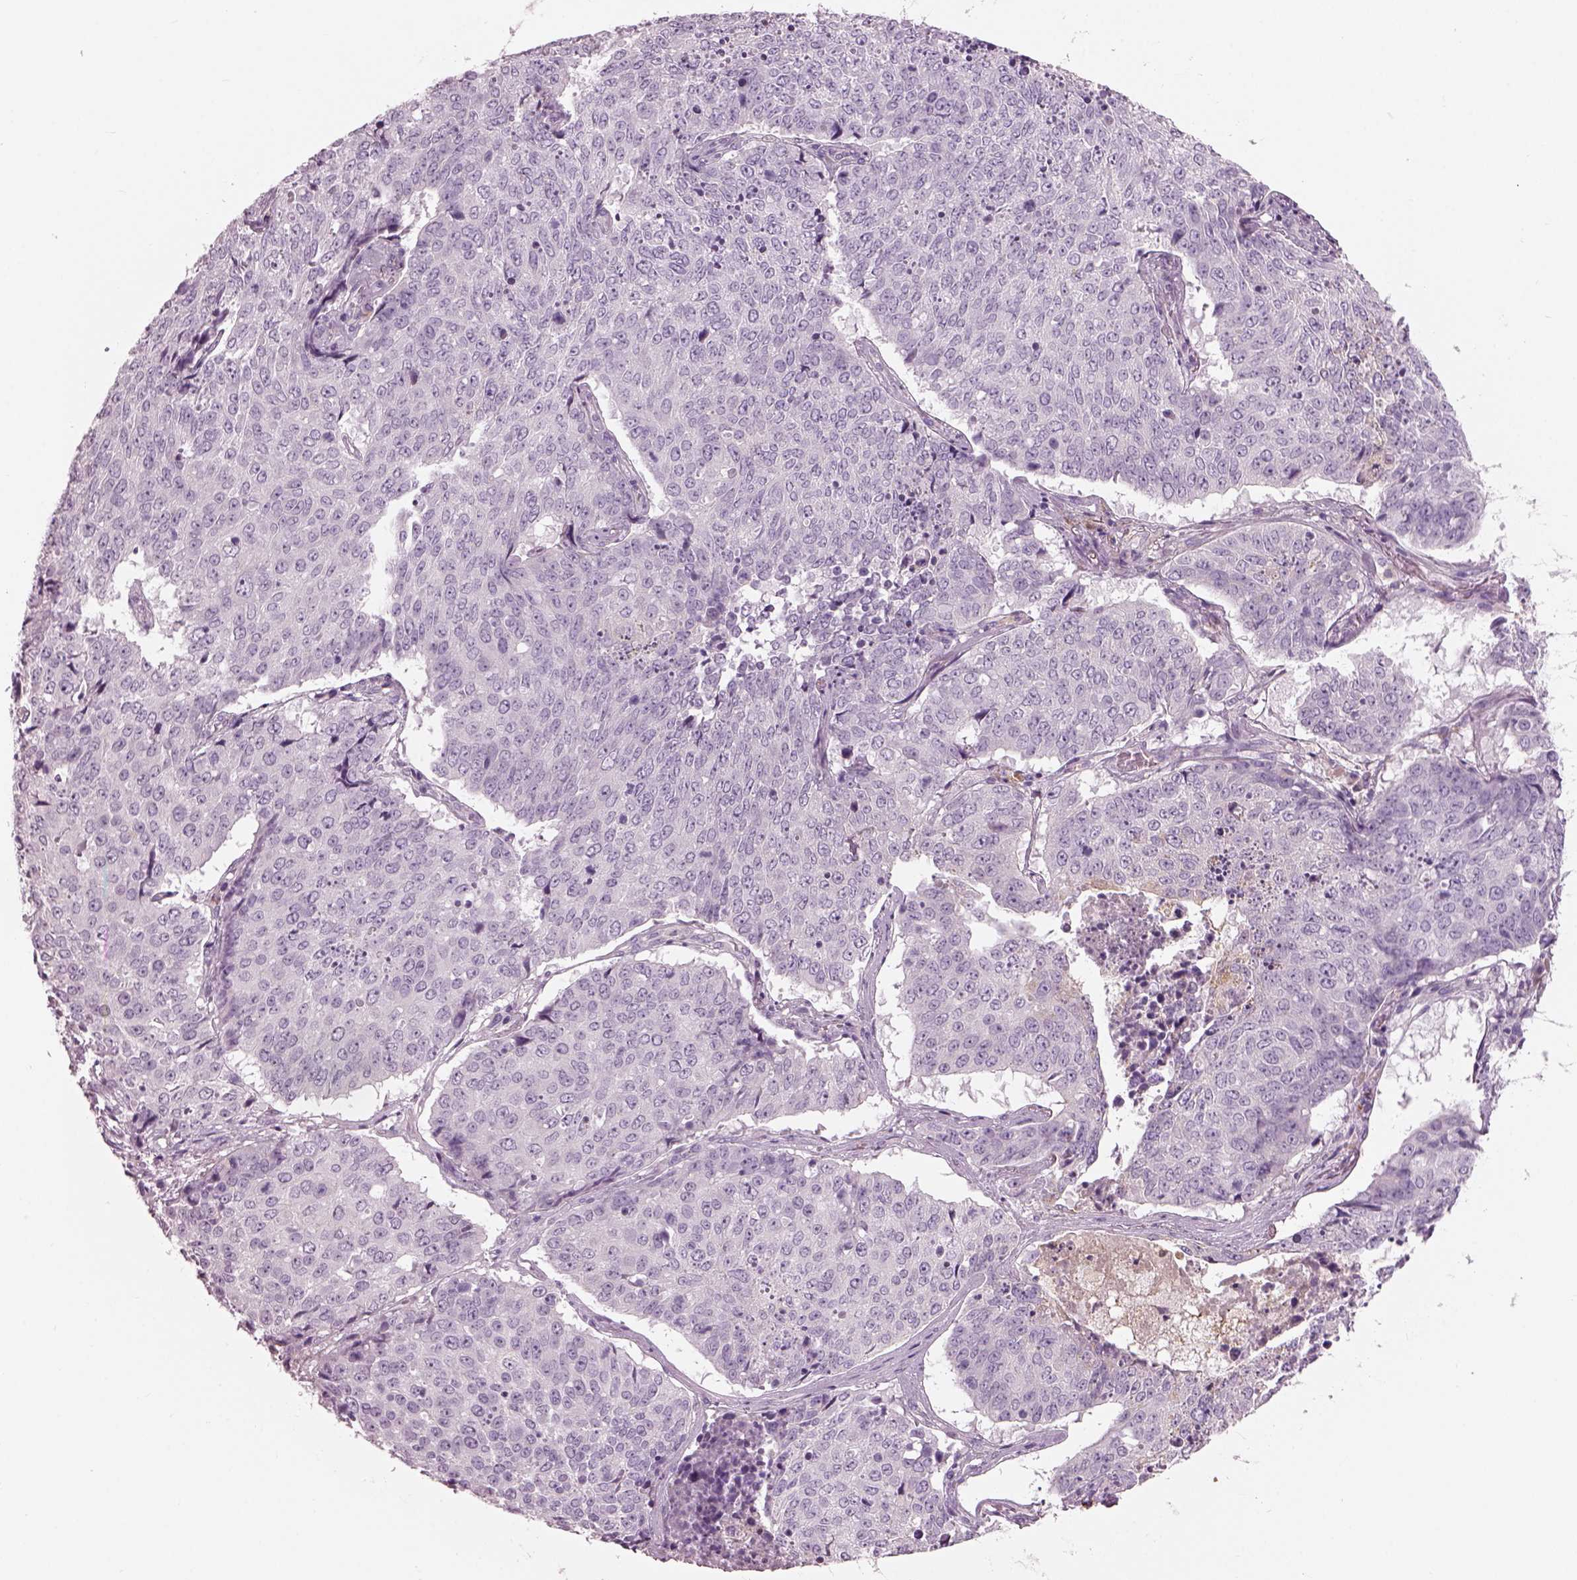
{"staining": {"intensity": "negative", "quantity": "none", "location": "none"}, "tissue": "lung cancer", "cell_type": "Tumor cells", "image_type": "cancer", "snomed": [{"axis": "morphology", "description": "Normal tissue, NOS"}, {"axis": "morphology", "description": "Squamous cell carcinoma, NOS"}, {"axis": "topography", "description": "Bronchus"}, {"axis": "topography", "description": "Lung"}], "caption": "DAB immunohistochemical staining of human lung cancer (squamous cell carcinoma) shows no significant expression in tumor cells. (IHC, brightfield microscopy, high magnification).", "gene": "ADGRG5", "patient": {"sex": "male", "age": 64}}